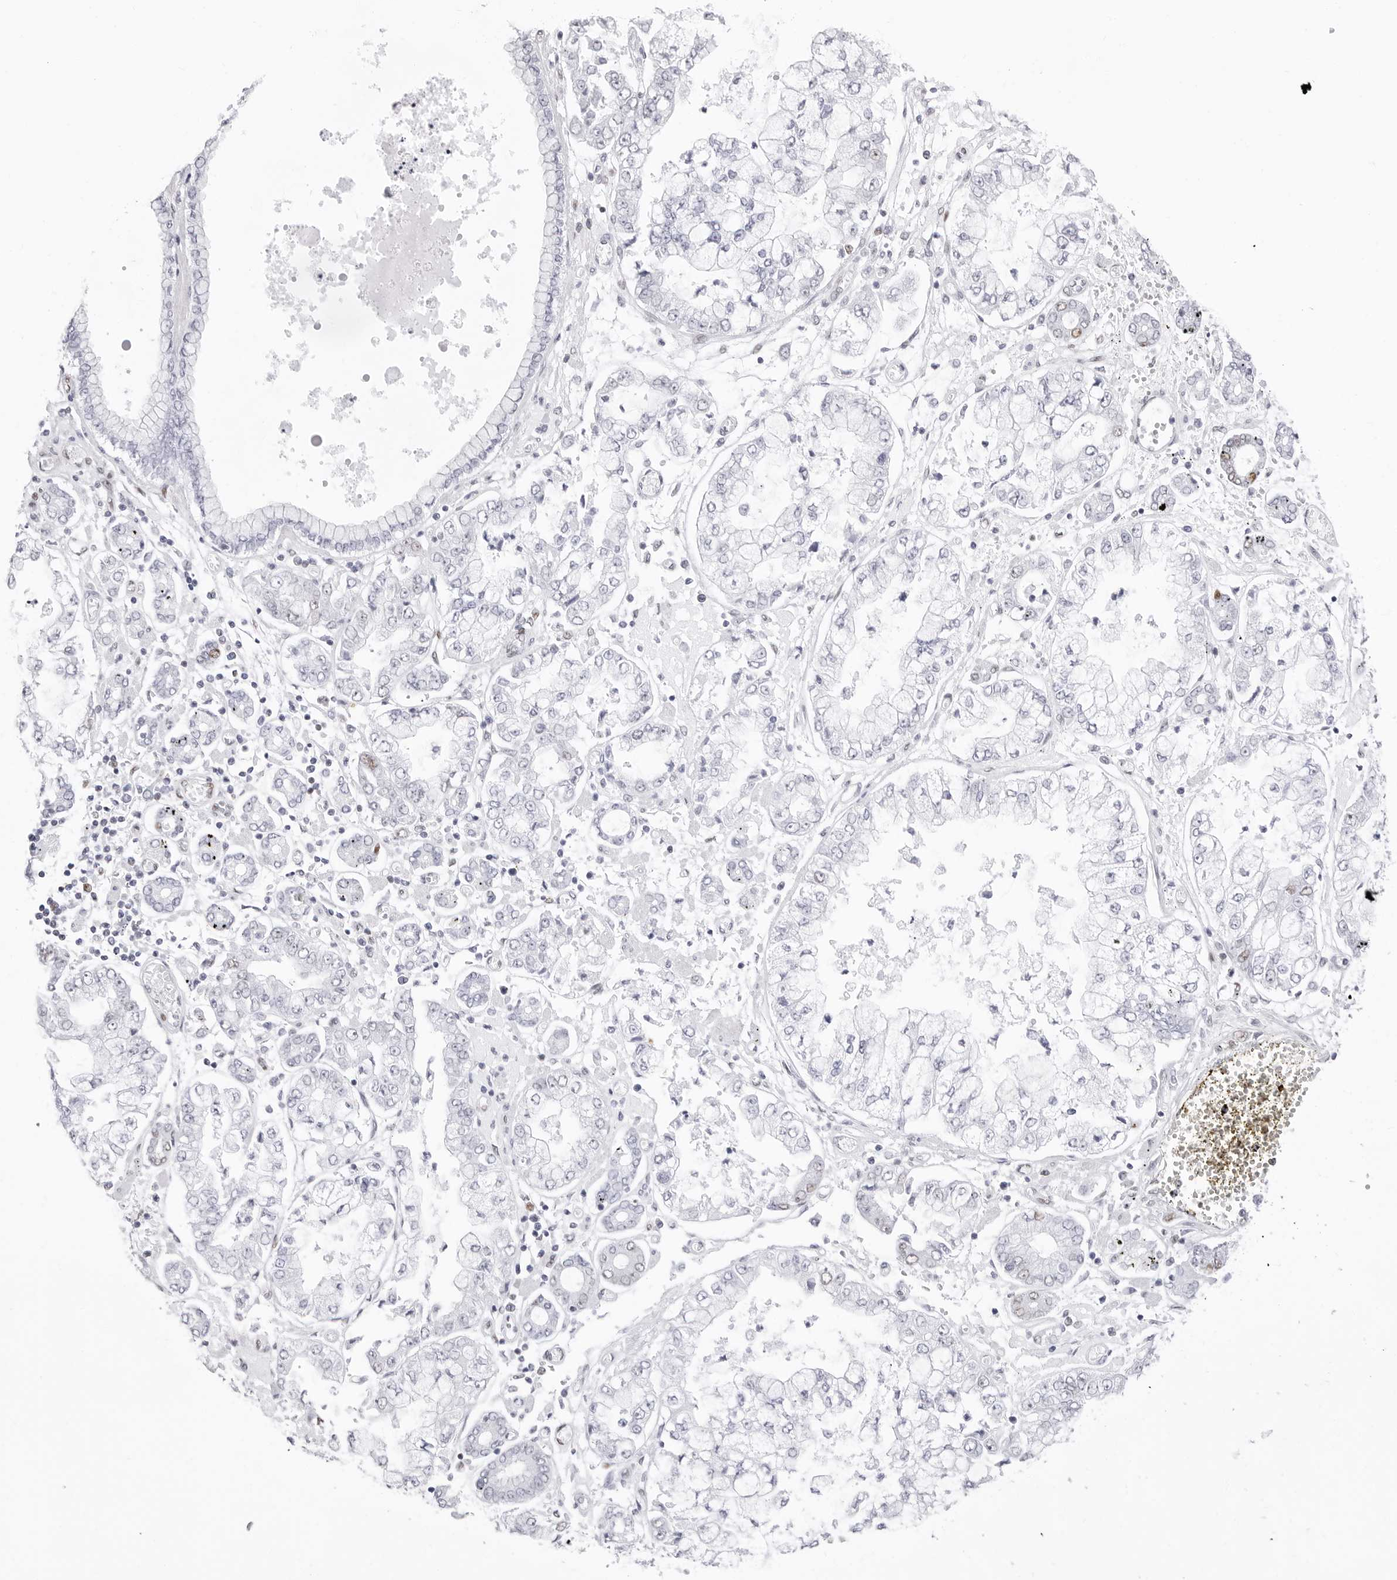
{"staining": {"intensity": "weak", "quantity": "<25%", "location": "nuclear"}, "tissue": "stomach cancer", "cell_type": "Tumor cells", "image_type": "cancer", "snomed": [{"axis": "morphology", "description": "Adenocarcinoma, NOS"}, {"axis": "topography", "description": "Stomach"}], "caption": "The micrograph displays no staining of tumor cells in stomach adenocarcinoma.", "gene": "NASP", "patient": {"sex": "male", "age": 76}}